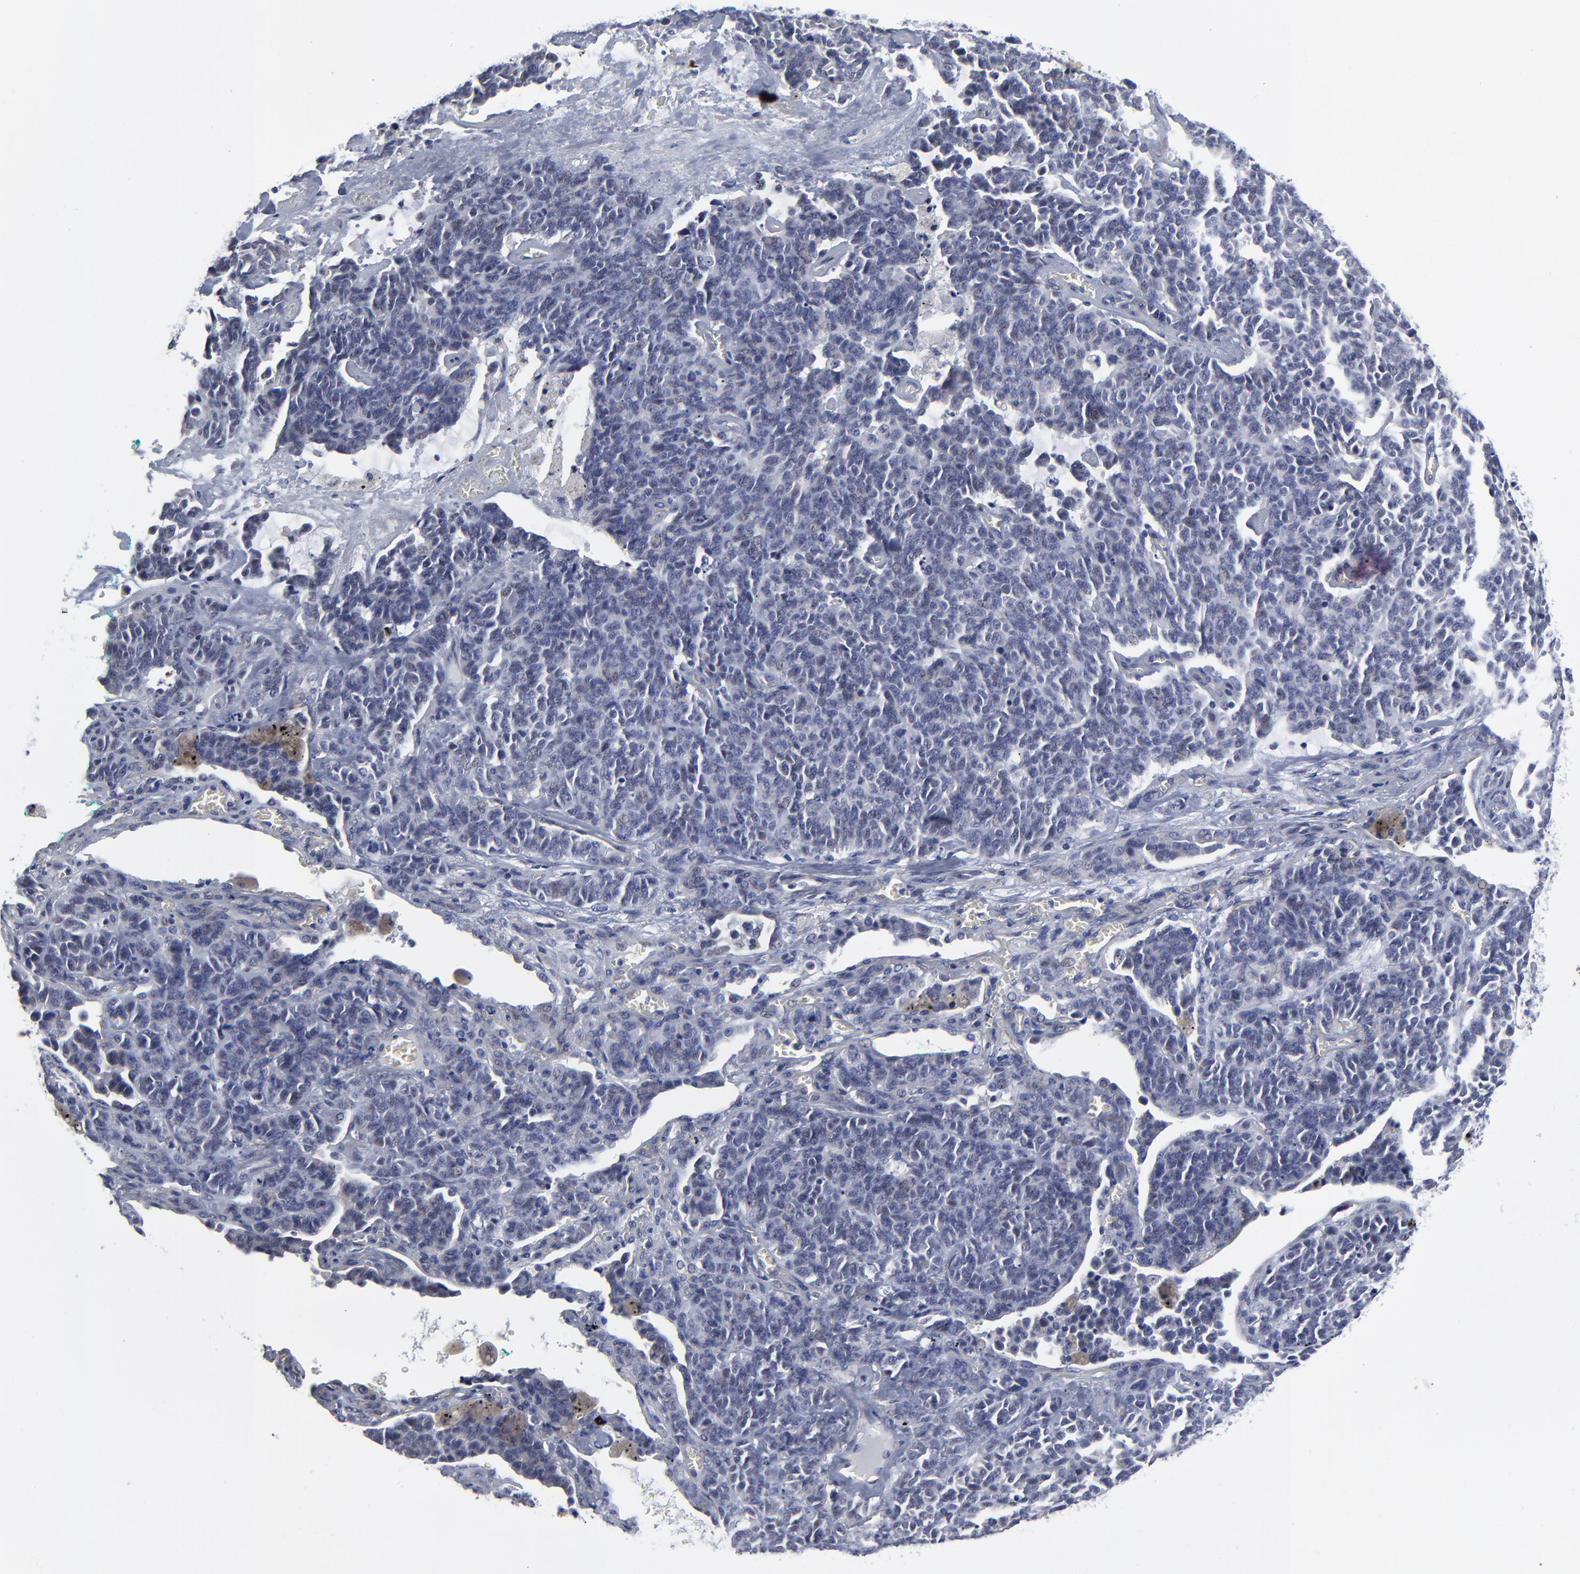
{"staining": {"intensity": "negative", "quantity": "none", "location": "none"}, "tissue": "lung cancer", "cell_type": "Tumor cells", "image_type": "cancer", "snomed": [{"axis": "morphology", "description": "Neoplasm, malignant, NOS"}, {"axis": "topography", "description": "Lung"}], "caption": "This is a micrograph of immunohistochemistry staining of lung malignant neoplasm, which shows no positivity in tumor cells. (DAB IHC visualized using brightfield microscopy, high magnification).", "gene": "MAGEA10", "patient": {"sex": "female", "age": 58}}